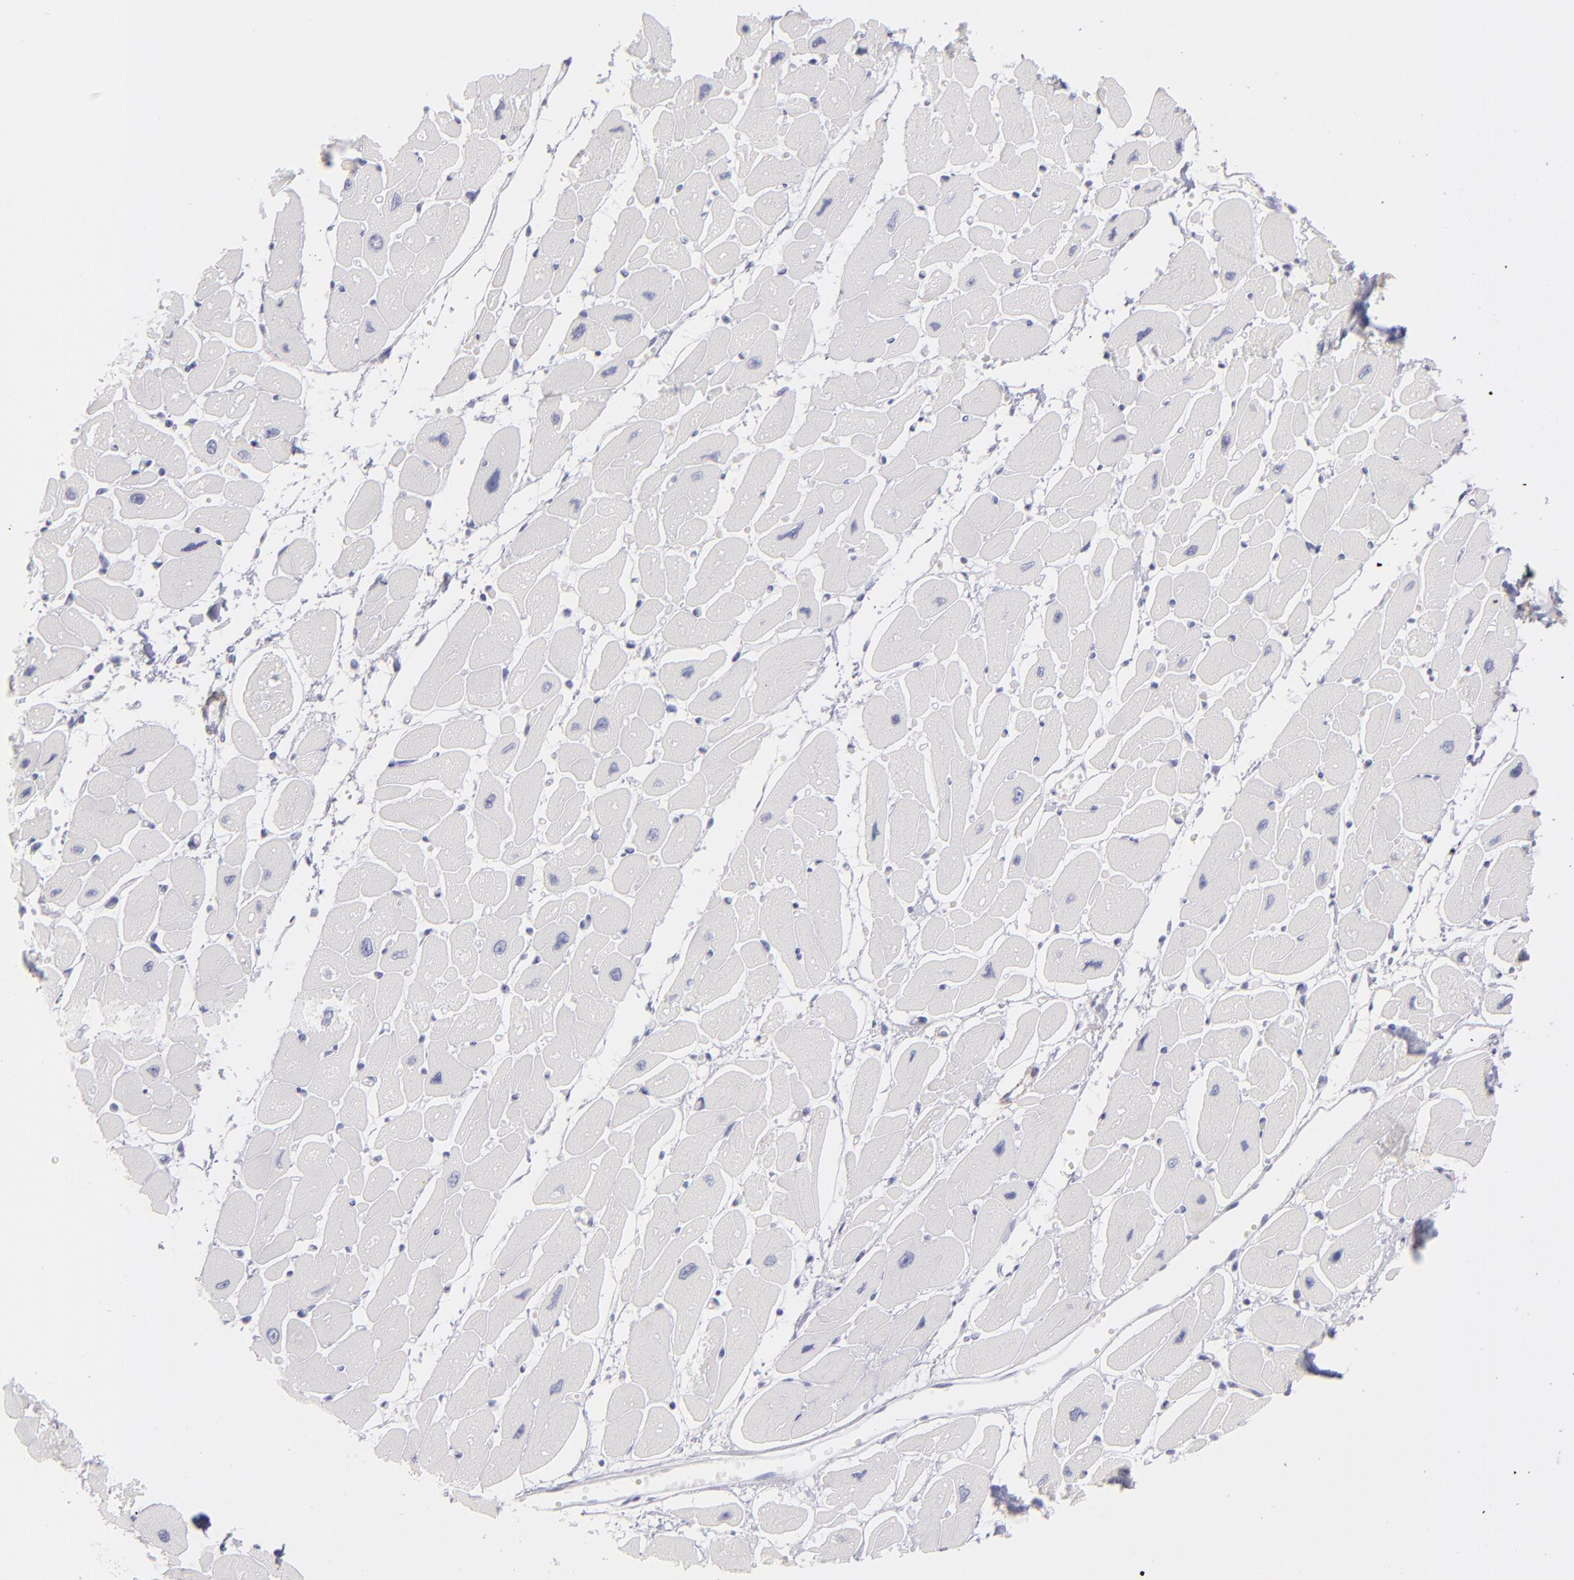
{"staining": {"intensity": "negative", "quantity": "none", "location": "none"}, "tissue": "heart muscle", "cell_type": "Cardiomyocytes", "image_type": "normal", "snomed": [{"axis": "morphology", "description": "Normal tissue, NOS"}, {"axis": "topography", "description": "Heart"}], "caption": "Histopathology image shows no significant protein expression in cardiomyocytes of normal heart muscle. (IHC, brightfield microscopy, high magnification).", "gene": "MYH11", "patient": {"sex": "female", "age": 54}}